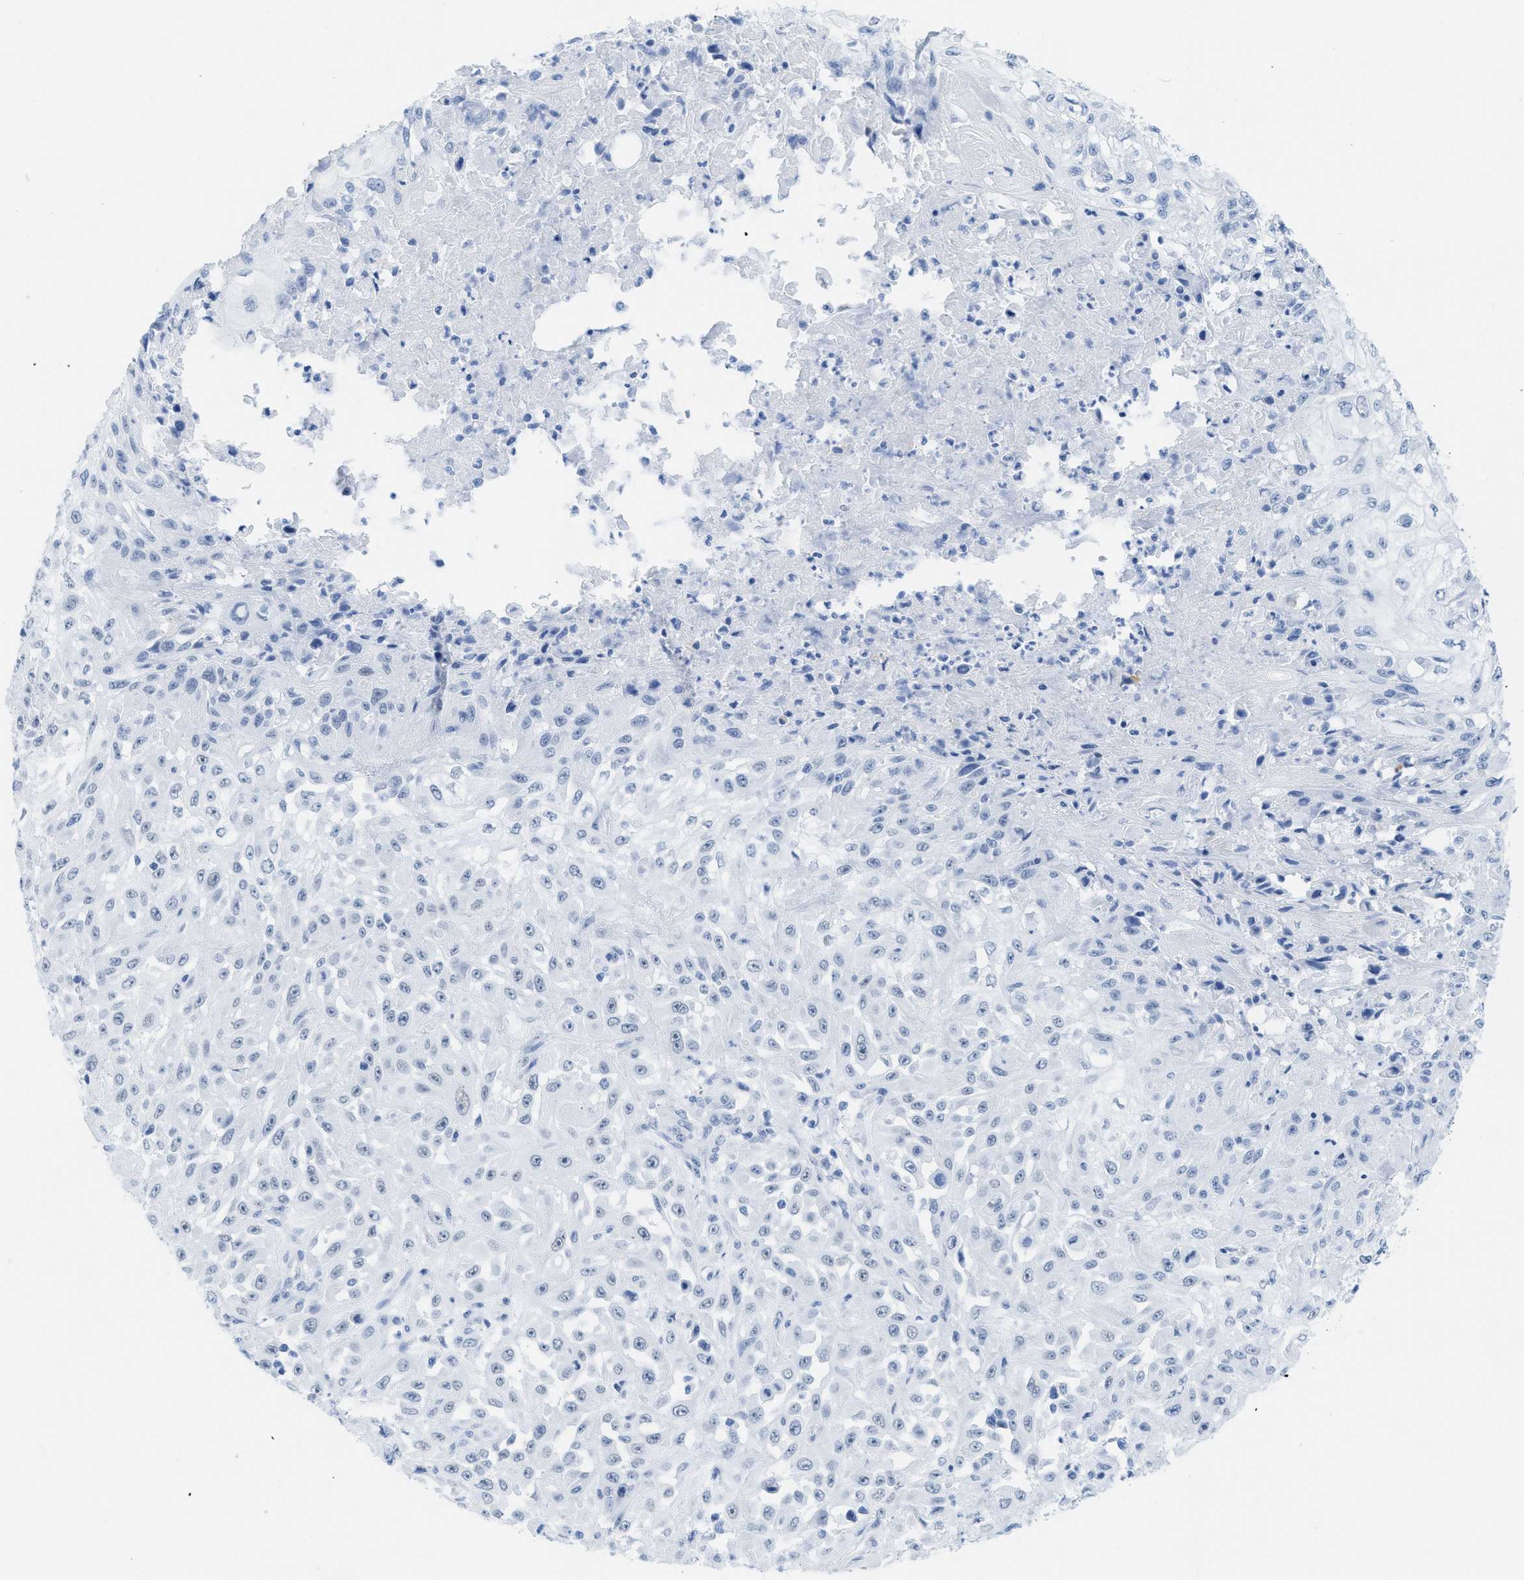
{"staining": {"intensity": "negative", "quantity": "none", "location": "none"}, "tissue": "skin cancer", "cell_type": "Tumor cells", "image_type": "cancer", "snomed": [{"axis": "morphology", "description": "Squamous cell carcinoma, NOS"}, {"axis": "morphology", "description": "Squamous cell carcinoma, metastatic, NOS"}, {"axis": "topography", "description": "Skin"}, {"axis": "topography", "description": "Lymph node"}], "caption": "Tumor cells show no significant staining in skin metastatic squamous cell carcinoma.", "gene": "WDR4", "patient": {"sex": "male", "age": 75}}